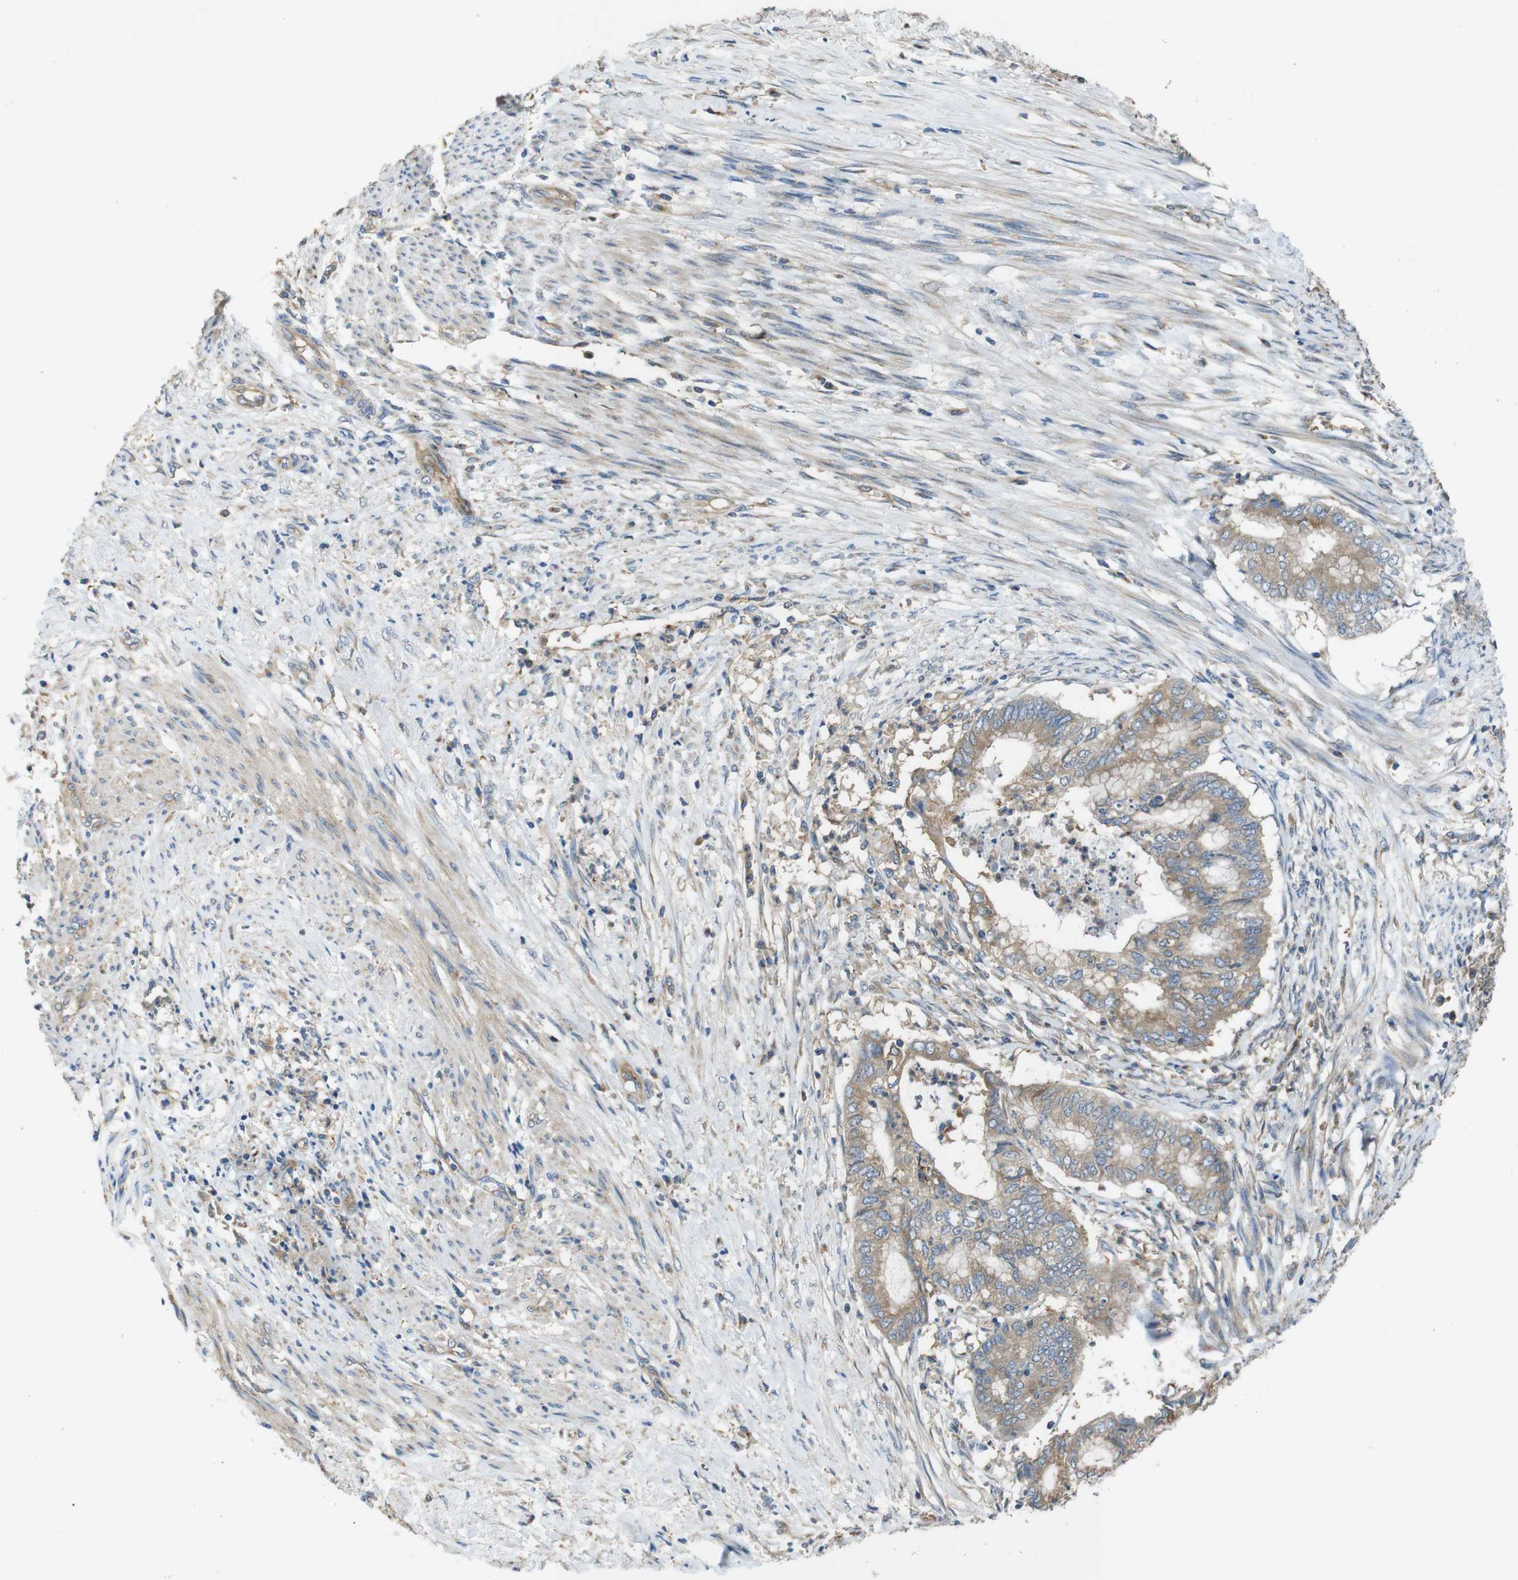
{"staining": {"intensity": "weak", "quantity": ">75%", "location": "cytoplasmic/membranous"}, "tissue": "endometrial cancer", "cell_type": "Tumor cells", "image_type": "cancer", "snomed": [{"axis": "morphology", "description": "Necrosis, NOS"}, {"axis": "morphology", "description": "Adenocarcinoma, NOS"}, {"axis": "topography", "description": "Endometrium"}], "caption": "Weak cytoplasmic/membranous protein staining is identified in about >75% of tumor cells in endometrial adenocarcinoma.", "gene": "DCTN1", "patient": {"sex": "female", "age": 79}}